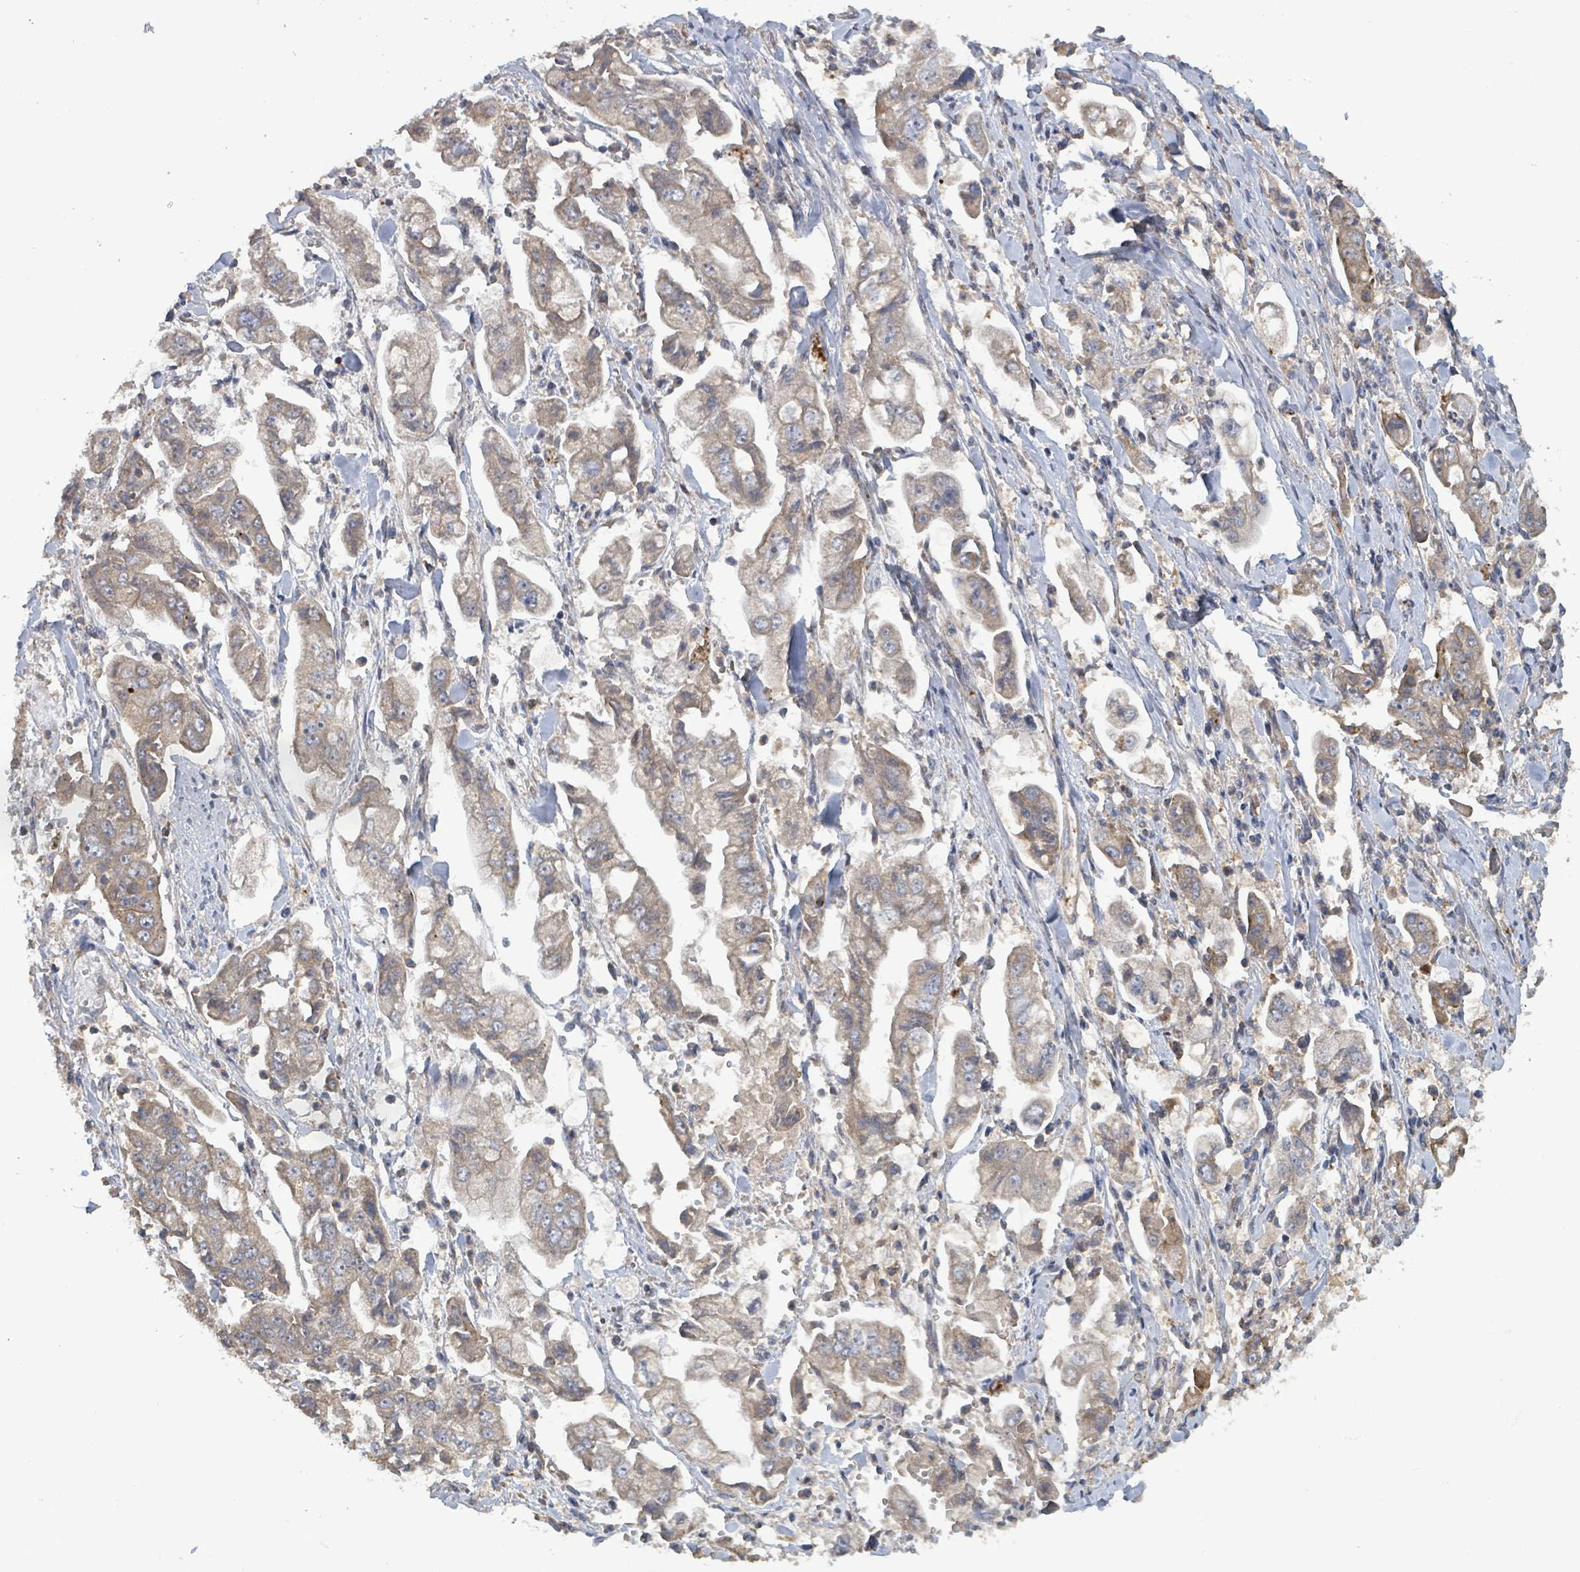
{"staining": {"intensity": "weak", "quantity": ">75%", "location": "cytoplasmic/membranous"}, "tissue": "stomach cancer", "cell_type": "Tumor cells", "image_type": "cancer", "snomed": [{"axis": "morphology", "description": "Adenocarcinoma, NOS"}, {"axis": "topography", "description": "Stomach"}], "caption": "Protein staining shows weak cytoplasmic/membranous staining in about >75% of tumor cells in stomach adenocarcinoma. (DAB IHC with brightfield microscopy, high magnification).", "gene": "PLAAT1", "patient": {"sex": "male", "age": 62}}